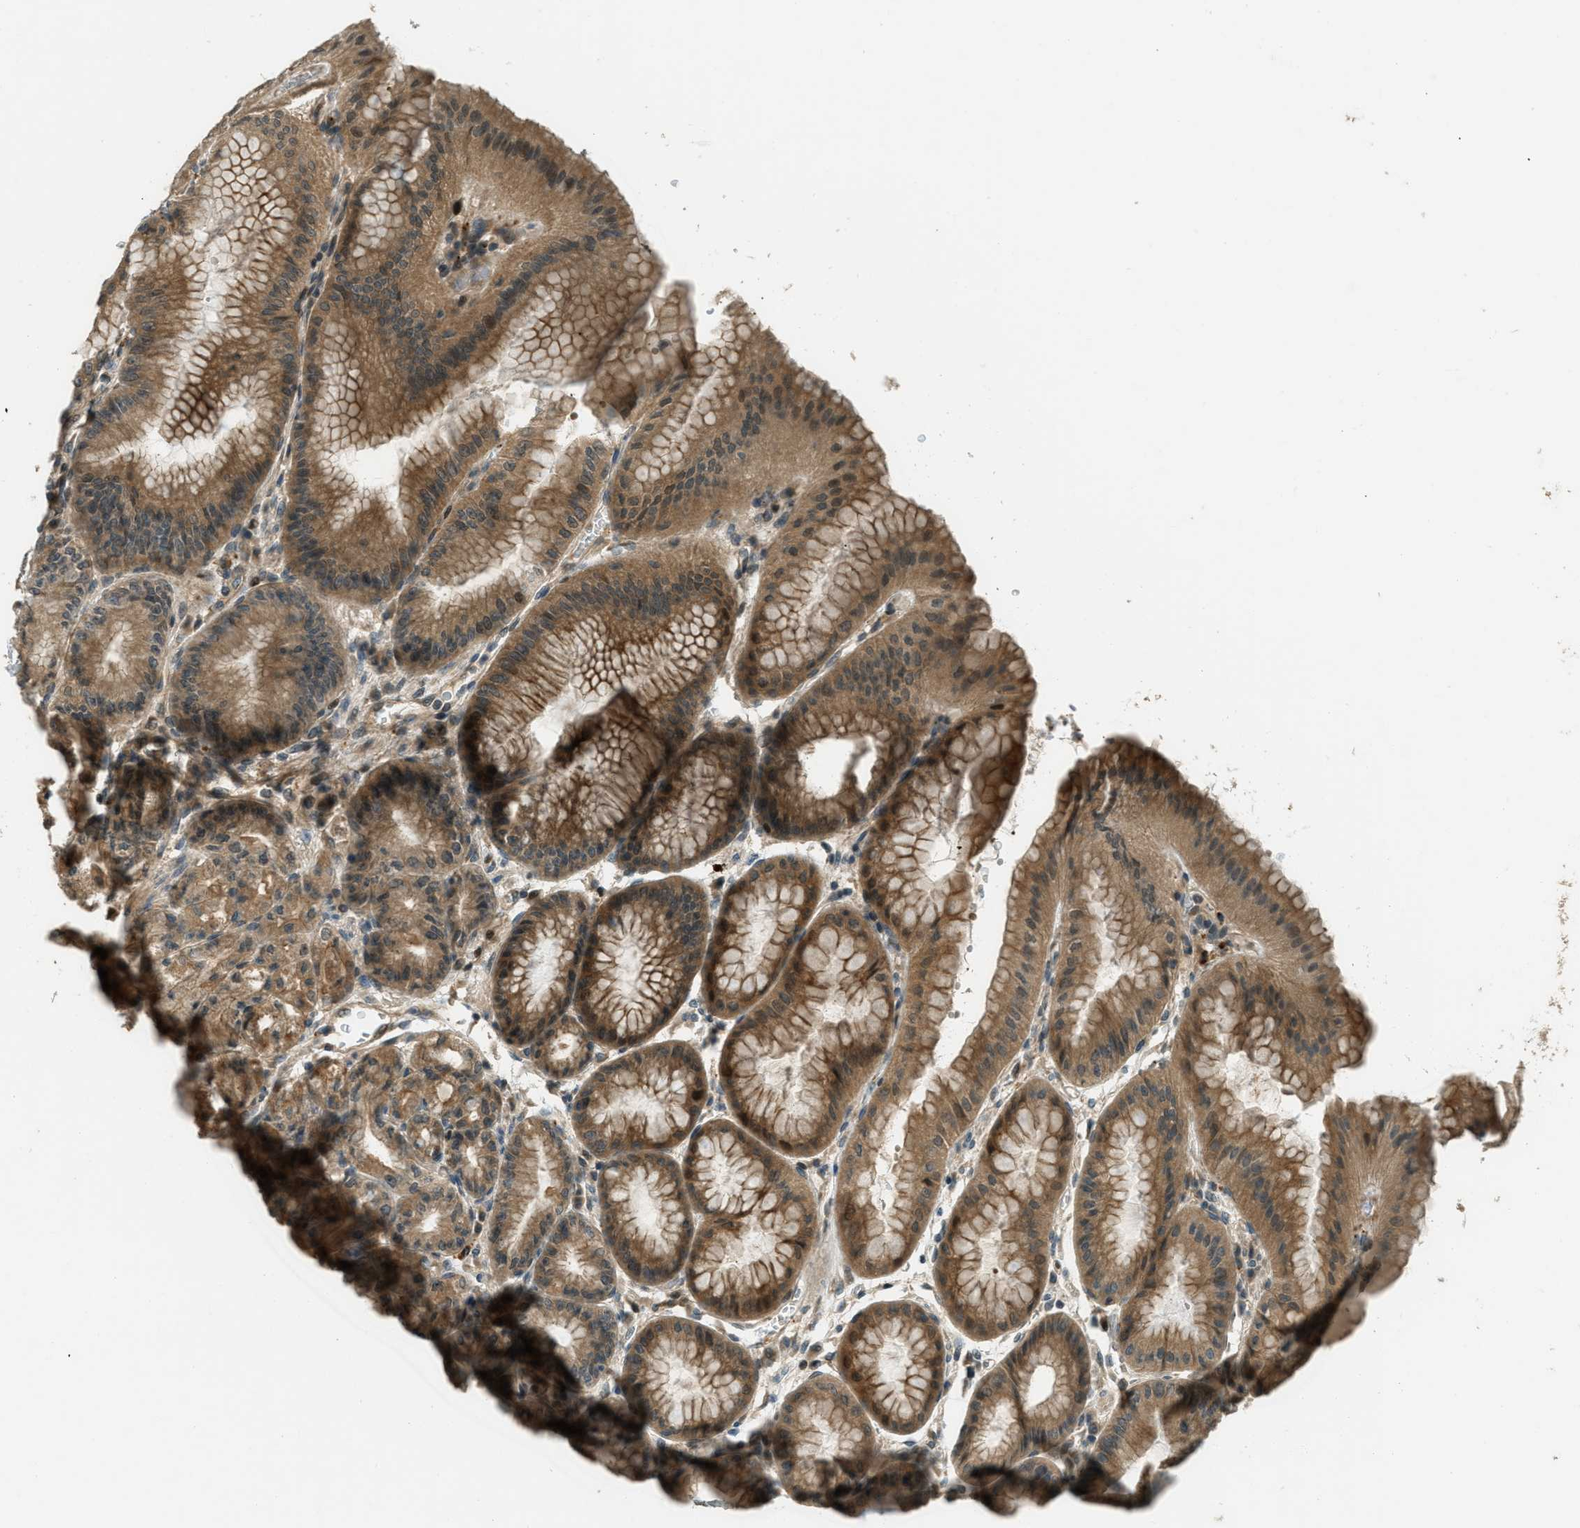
{"staining": {"intensity": "strong", "quantity": ">75%", "location": "cytoplasmic/membranous"}, "tissue": "stomach", "cell_type": "Glandular cells", "image_type": "normal", "snomed": [{"axis": "morphology", "description": "Normal tissue, NOS"}, {"axis": "topography", "description": "Stomach, lower"}], "caption": "IHC micrograph of unremarkable human stomach stained for a protein (brown), which shows high levels of strong cytoplasmic/membranous staining in about >75% of glandular cells.", "gene": "PTPN23", "patient": {"sex": "male", "age": 71}}